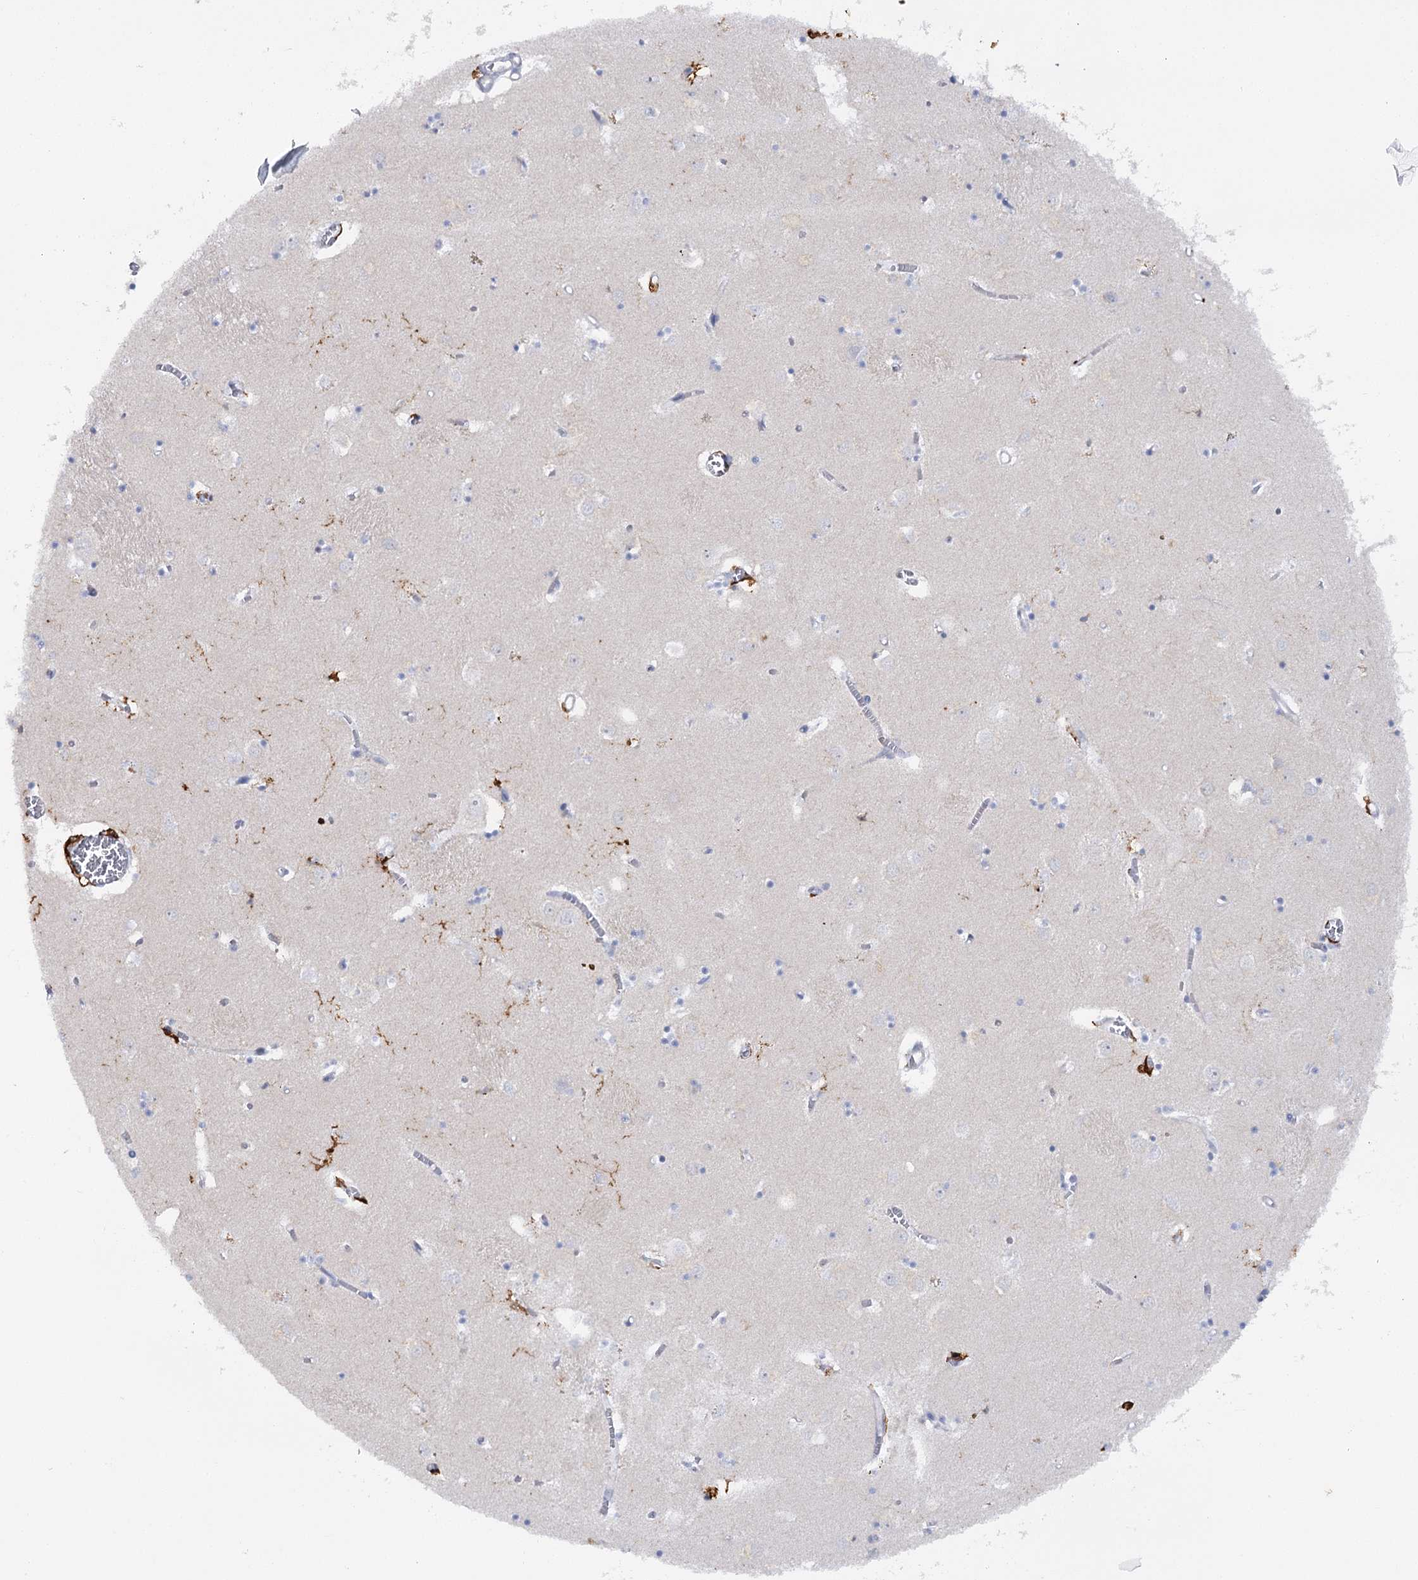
{"staining": {"intensity": "strong", "quantity": "<25%", "location": "cytoplasmic/membranous"}, "tissue": "caudate", "cell_type": "Glial cells", "image_type": "normal", "snomed": [{"axis": "morphology", "description": "Normal tissue, NOS"}, {"axis": "topography", "description": "Lateral ventricle wall"}], "caption": "IHC histopathology image of benign caudate: human caudate stained using IHC displays medium levels of strong protein expression localized specifically in the cytoplasmic/membranous of glial cells, appearing as a cytoplasmic/membranous brown color.", "gene": "PIWIL4", "patient": {"sex": "male", "age": 70}}